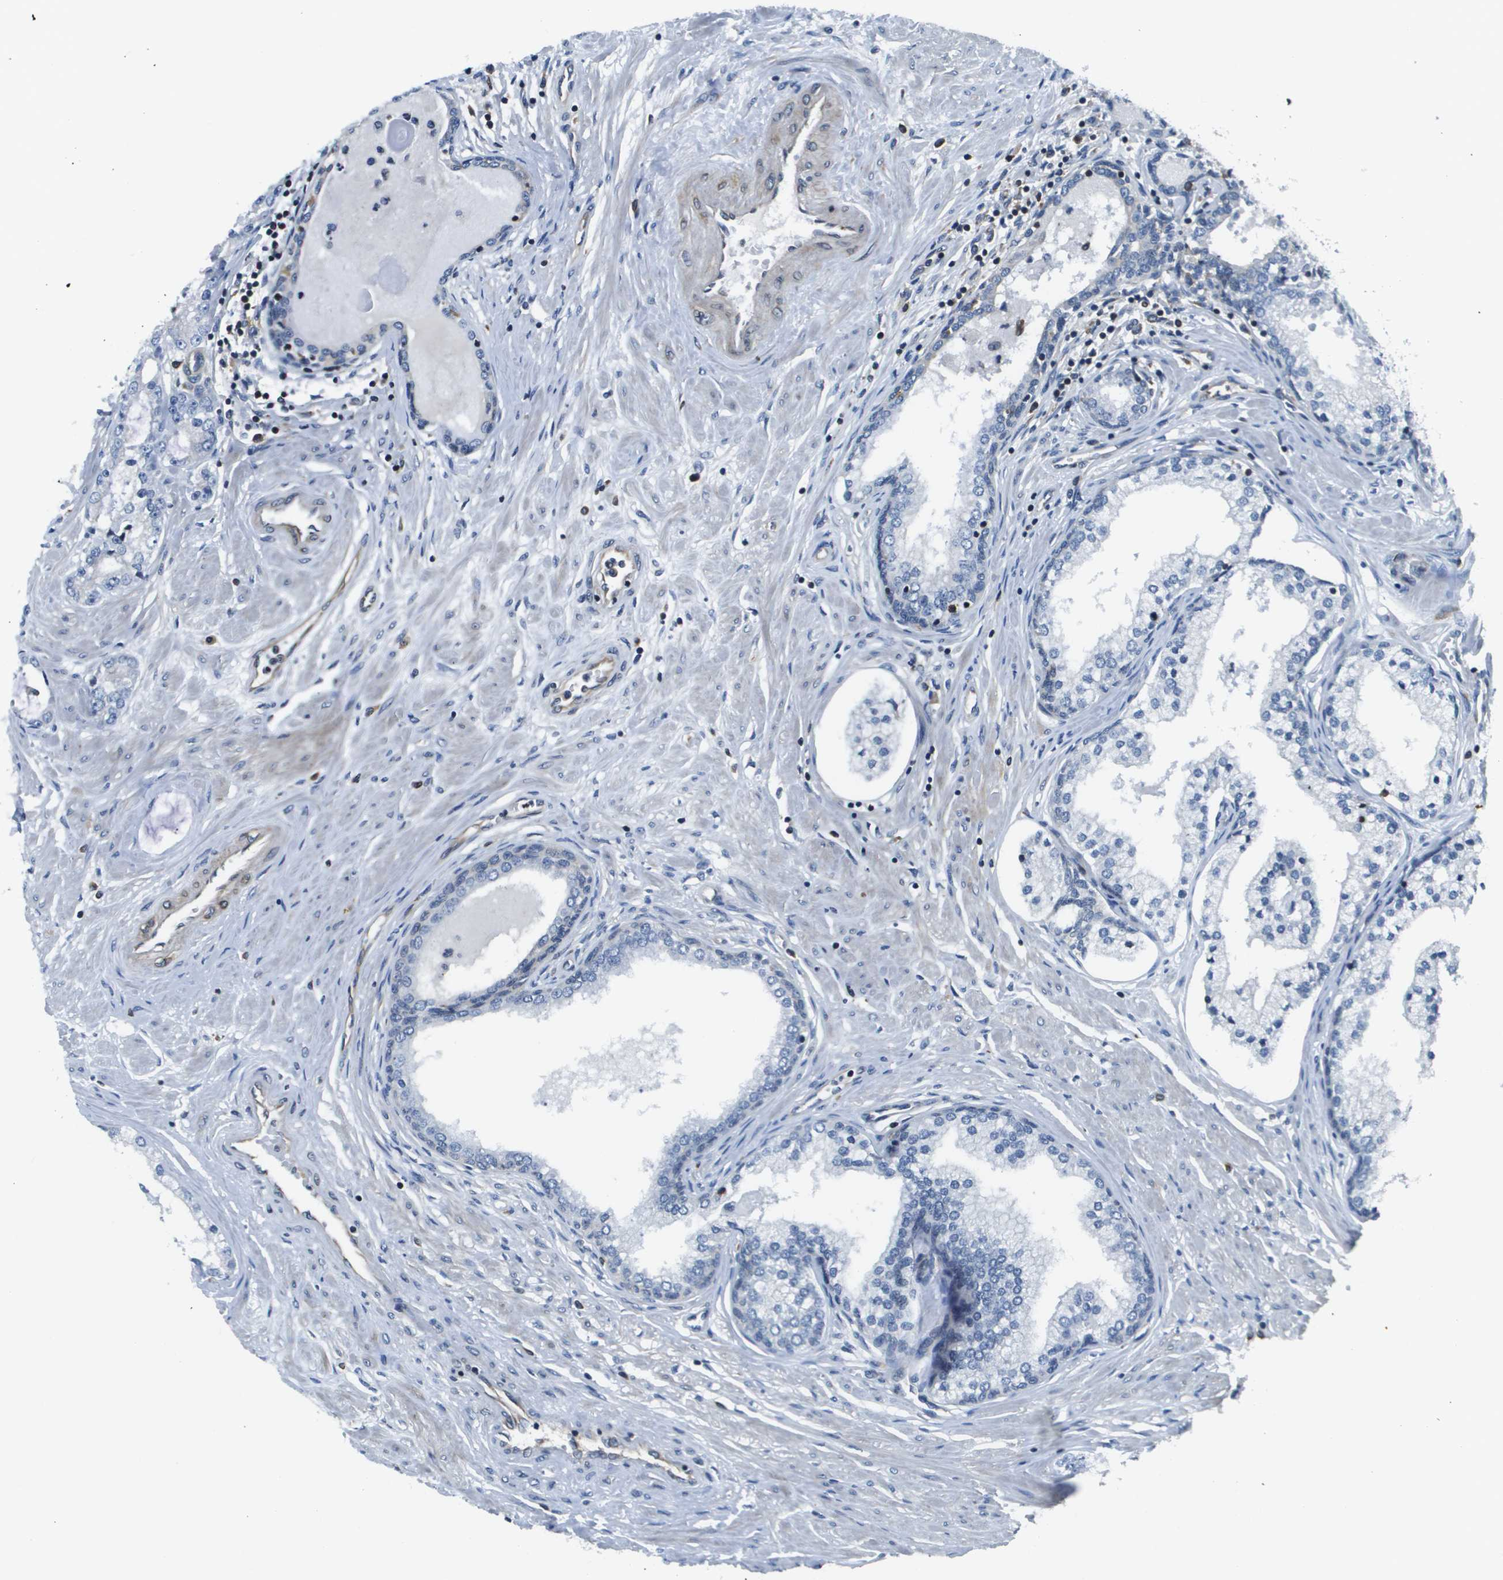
{"staining": {"intensity": "negative", "quantity": "none", "location": "none"}, "tissue": "prostate cancer", "cell_type": "Tumor cells", "image_type": "cancer", "snomed": [{"axis": "morphology", "description": "Adenocarcinoma, Low grade"}, {"axis": "topography", "description": "Prostate"}], "caption": "Tumor cells are negative for protein expression in human prostate low-grade adenocarcinoma.", "gene": "ESYT1", "patient": {"sex": "male", "age": 63}}